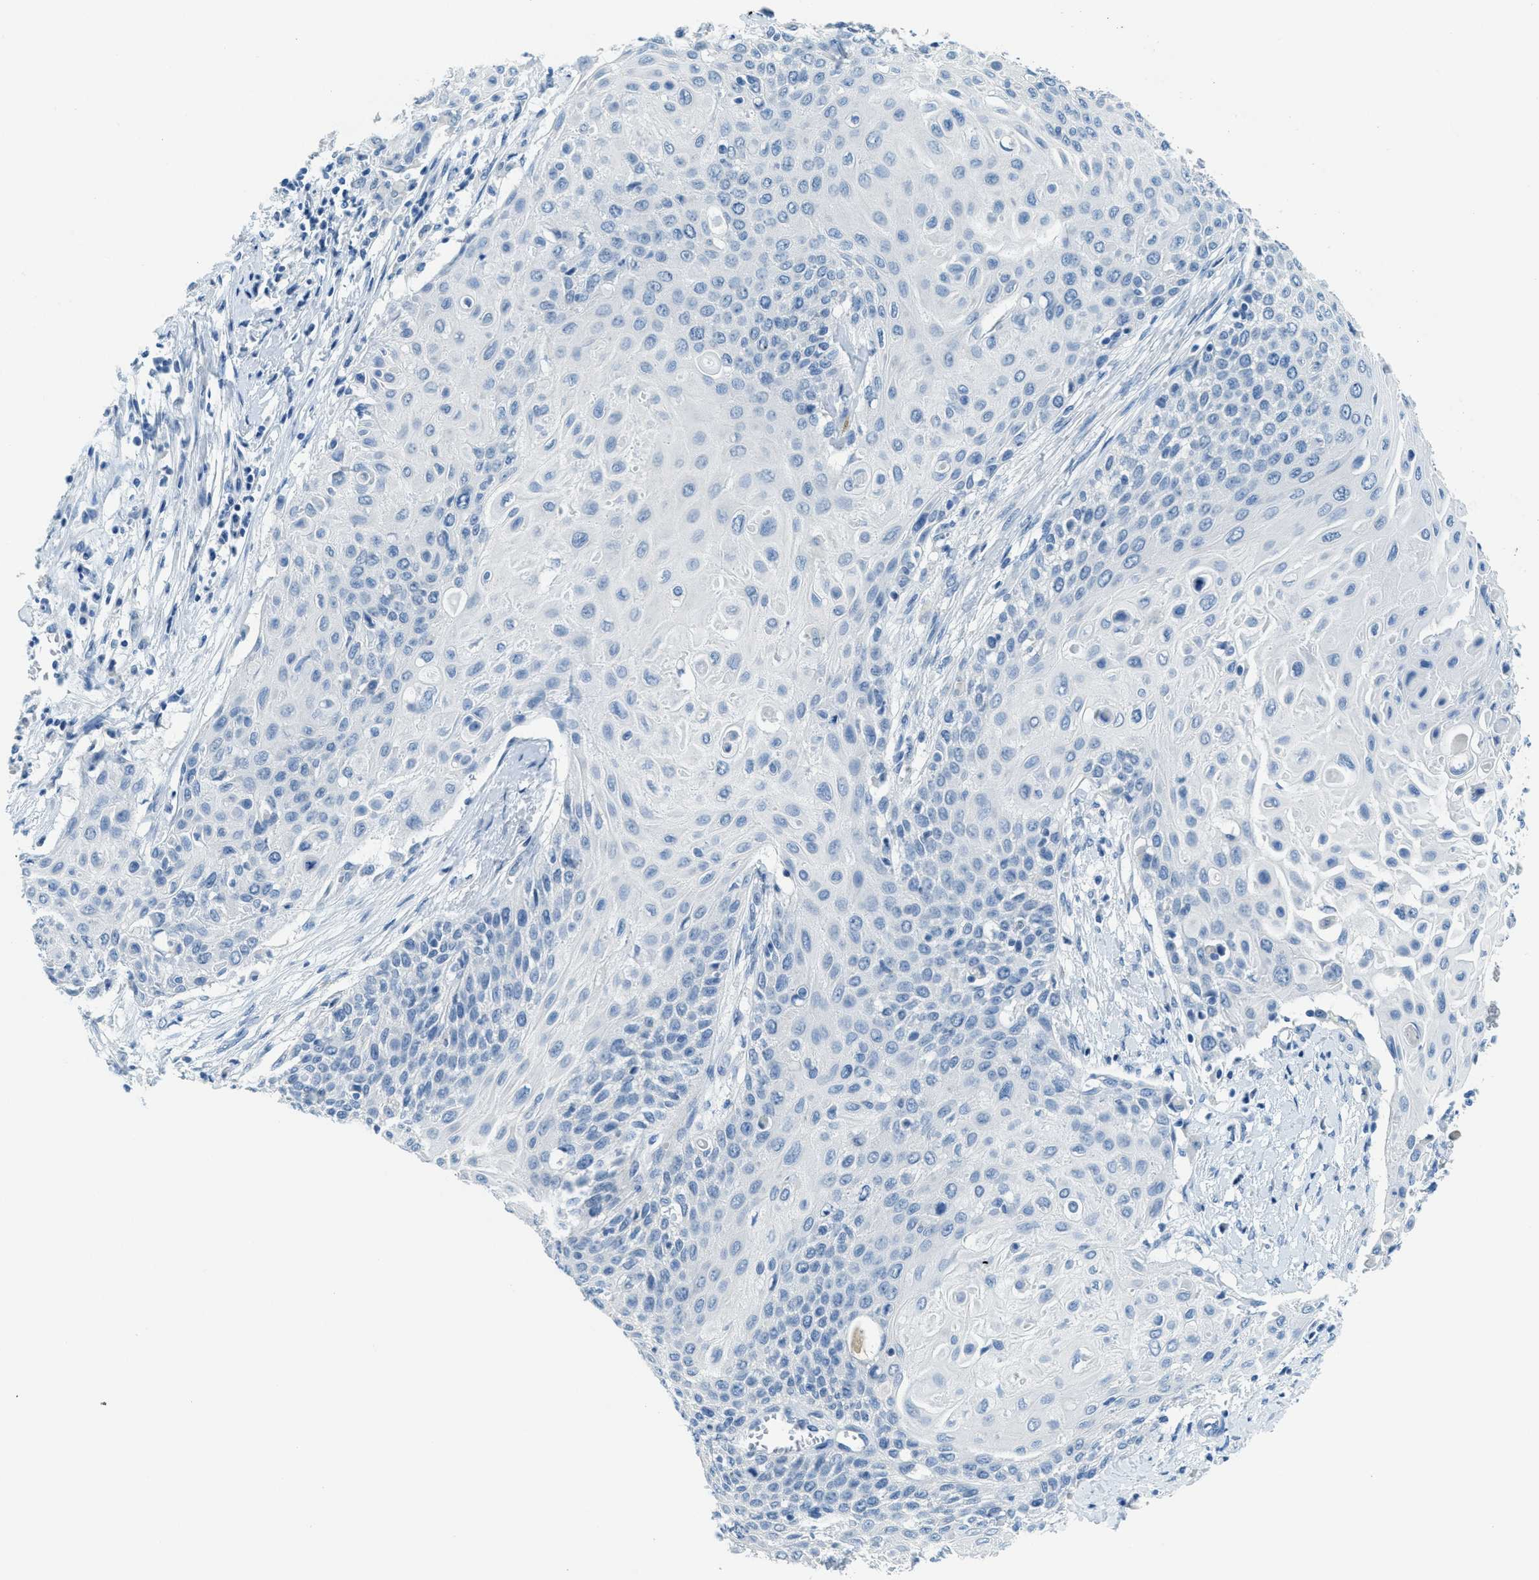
{"staining": {"intensity": "negative", "quantity": "none", "location": "none"}, "tissue": "cervical cancer", "cell_type": "Tumor cells", "image_type": "cancer", "snomed": [{"axis": "morphology", "description": "Squamous cell carcinoma, NOS"}, {"axis": "topography", "description": "Cervix"}], "caption": "Cervical cancer stained for a protein using immunohistochemistry exhibits no expression tumor cells.", "gene": "A2M", "patient": {"sex": "female", "age": 39}}